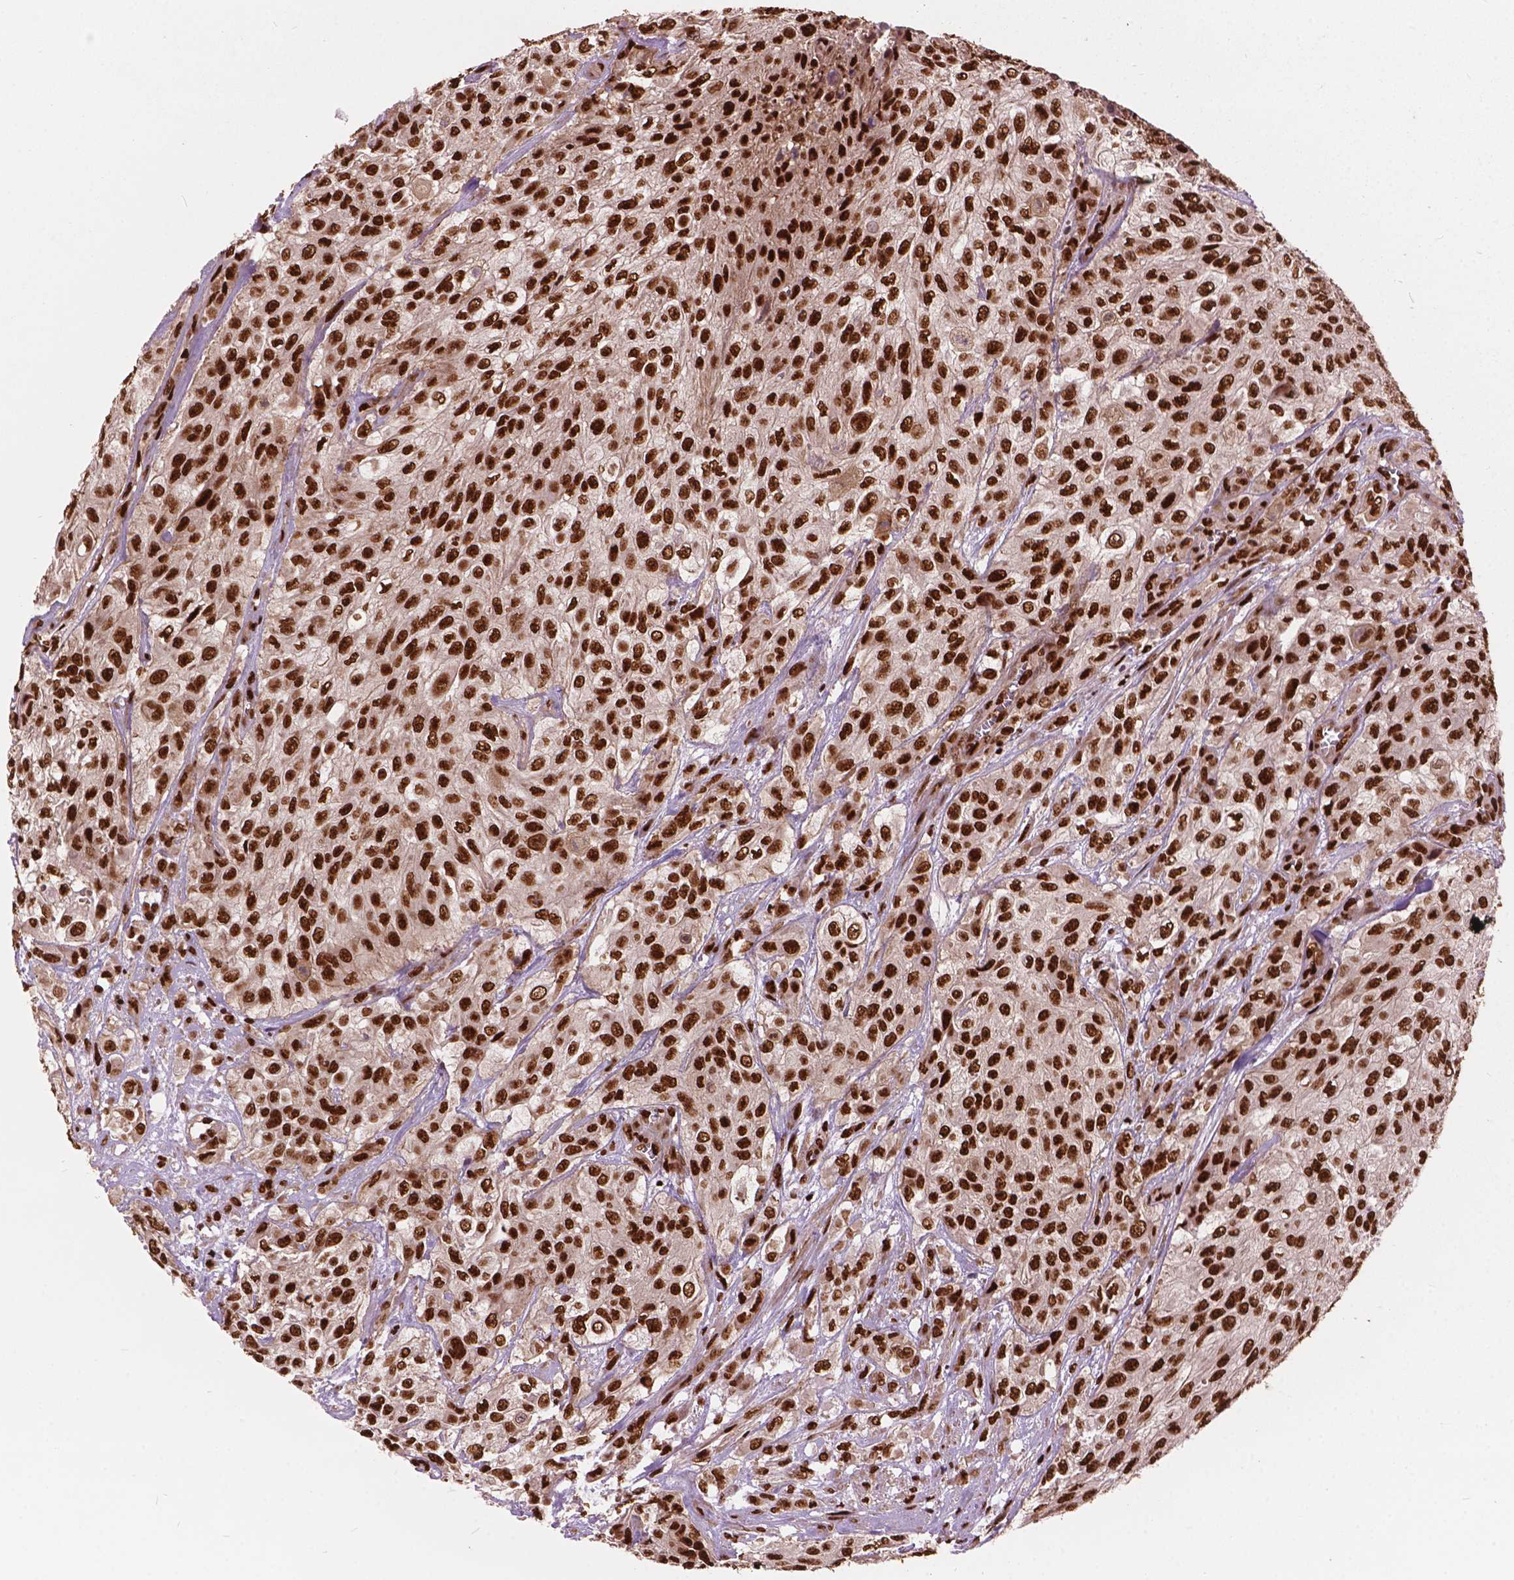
{"staining": {"intensity": "strong", "quantity": ">75%", "location": "nuclear"}, "tissue": "urothelial cancer", "cell_type": "Tumor cells", "image_type": "cancer", "snomed": [{"axis": "morphology", "description": "Urothelial carcinoma, High grade"}, {"axis": "topography", "description": "Urinary bladder"}], "caption": "High-magnification brightfield microscopy of urothelial carcinoma (high-grade) stained with DAB (3,3'-diaminobenzidine) (brown) and counterstained with hematoxylin (blue). tumor cells exhibit strong nuclear staining is identified in about>75% of cells.", "gene": "ANP32B", "patient": {"sex": "male", "age": 57}}